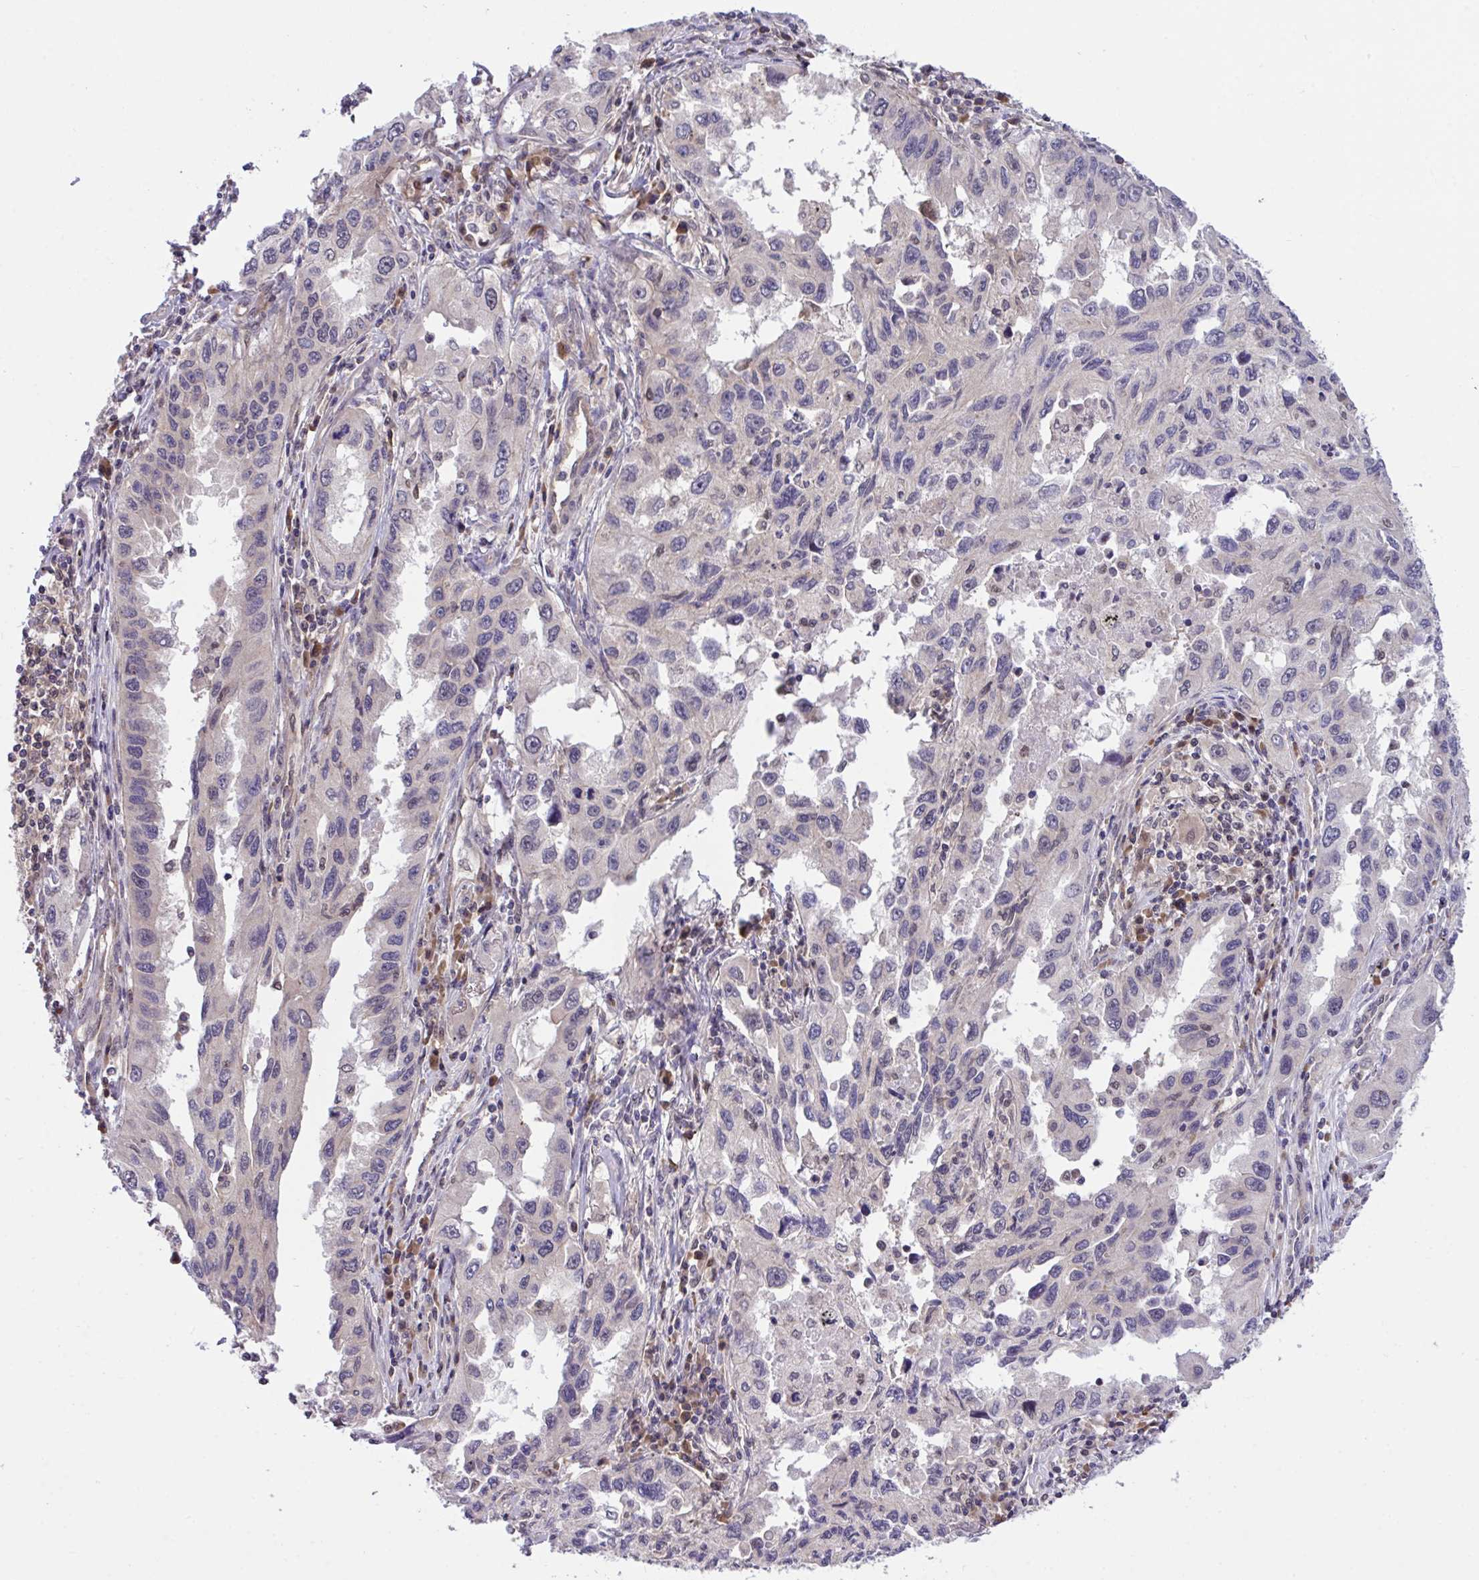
{"staining": {"intensity": "negative", "quantity": "none", "location": "none"}, "tissue": "lung cancer", "cell_type": "Tumor cells", "image_type": "cancer", "snomed": [{"axis": "morphology", "description": "Adenocarcinoma, NOS"}, {"axis": "topography", "description": "Lung"}], "caption": "A high-resolution photomicrograph shows immunohistochemistry staining of lung cancer, which reveals no significant staining in tumor cells.", "gene": "ZNF444", "patient": {"sex": "female", "age": 73}}